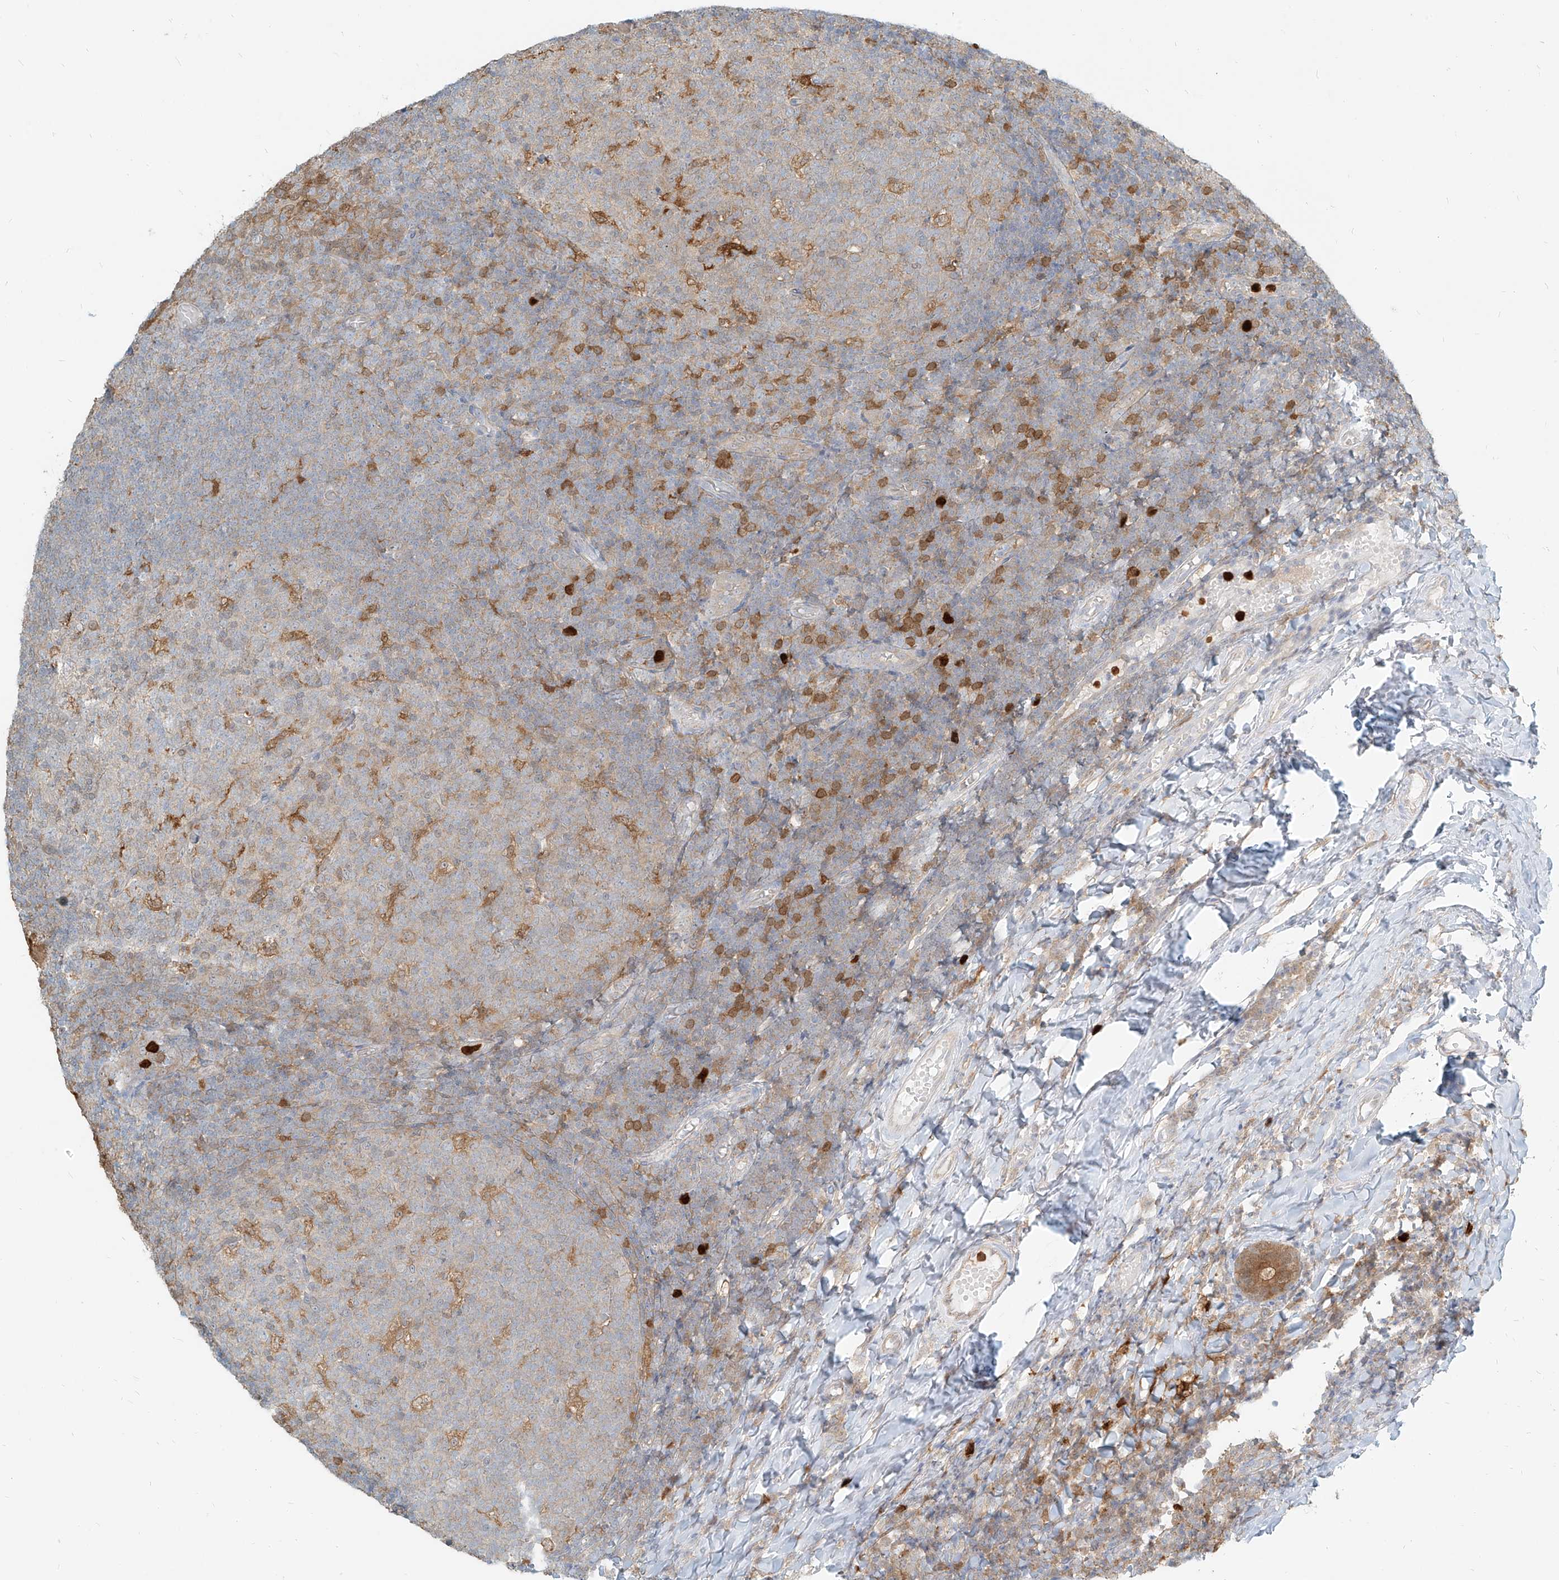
{"staining": {"intensity": "moderate", "quantity": "<25%", "location": "cytoplasmic/membranous"}, "tissue": "tonsil", "cell_type": "Germinal center cells", "image_type": "normal", "snomed": [{"axis": "morphology", "description": "Normal tissue, NOS"}, {"axis": "topography", "description": "Tonsil"}], "caption": "Protein staining exhibits moderate cytoplasmic/membranous staining in approximately <25% of germinal center cells in benign tonsil.", "gene": "PGD", "patient": {"sex": "female", "age": 19}}